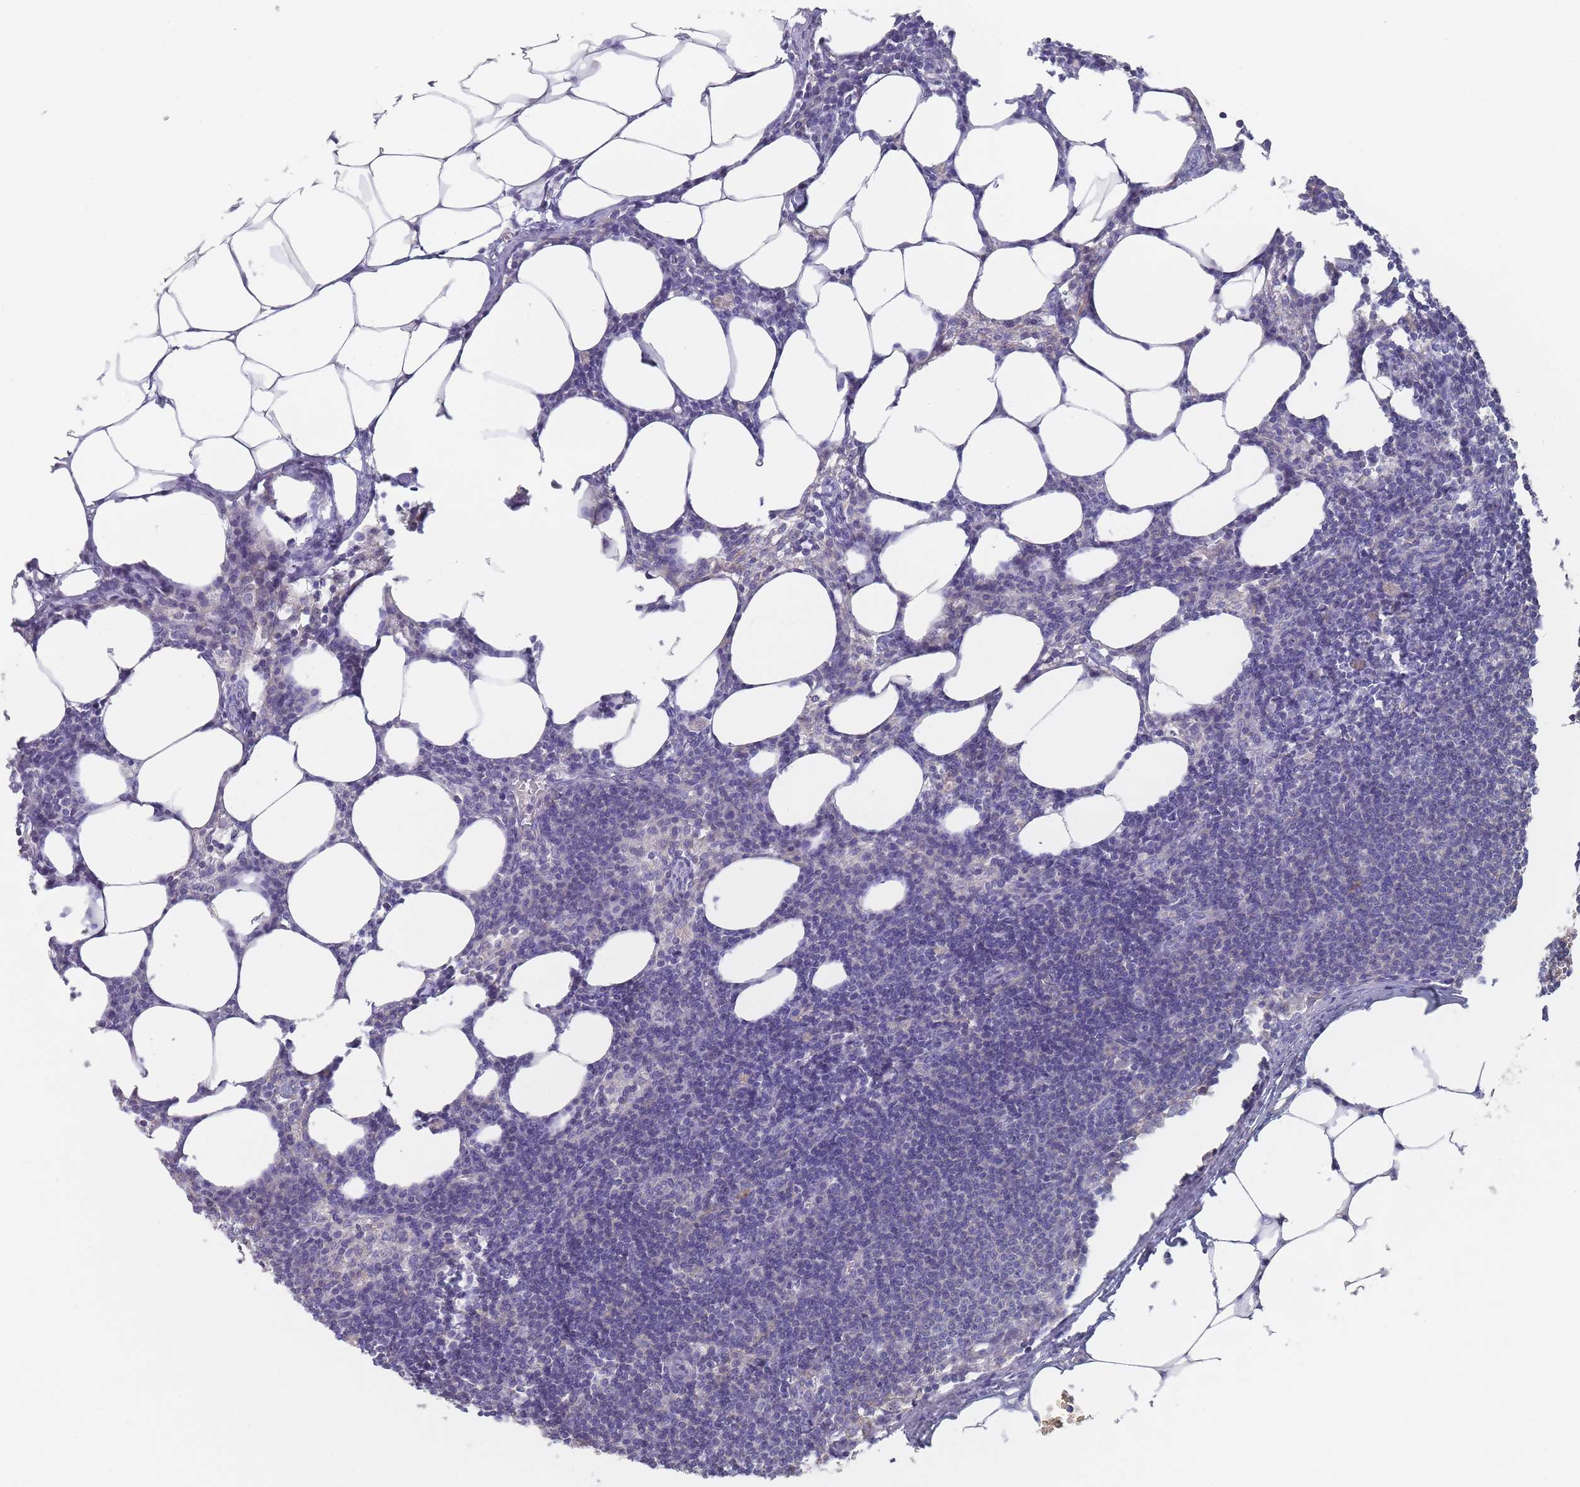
{"staining": {"intensity": "moderate", "quantity": "25%-75%", "location": "cytoplasmic/membranous"}, "tissue": "lymph node", "cell_type": "Germinal center cells", "image_type": "normal", "snomed": [{"axis": "morphology", "description": "Normal tissue, NOS"}, {"axis": "topography", "description": "Lymph node"}], "caption": "Immunohistochemical staining of benign human lymph node displays 25%-75% levels of moderate cytoplasmic/membranous protein staining in about 25%-75% of germinal center cells.", "gene": "SCCPDH", "patient": {"sex": "female", "age": 30}}